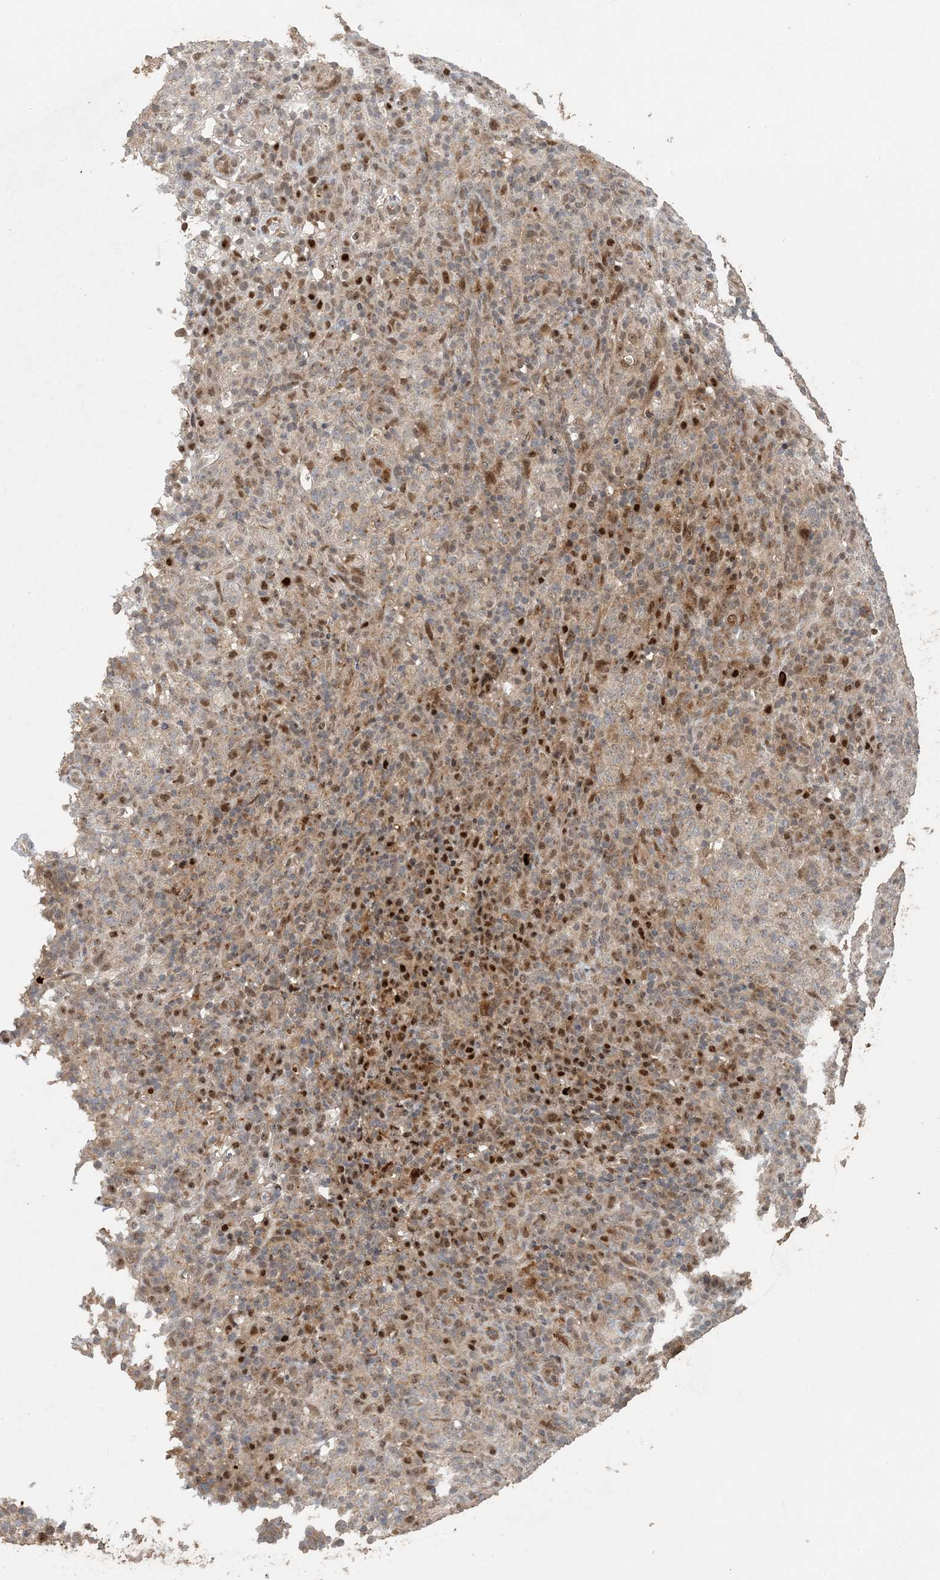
{"staining": {"intensity": "moderate", "quantity": "25%-75%", "location": "cytoplasmic/membranous,nuclear"}, "tissue": "lymphoma", "cell_type": "Tumor cells", "image_type": "cancer", "snomed": [{"axis": "morphology", "description": "Malignant lymphoma, non-Hodgkin's type, High grade"}, {"axis": "topography", "description": "Lymph node"}], "caption": "High-grade malignant lymphoma, non-Hodgkin's type stained with a brown dye reveals moderate cytoplasmic/membranous and nuclear positive positivity in approximately 25%-75% of tumor cells.", "gene": "ATP13A2", "patient": {"sex": "female", "age": 76}}